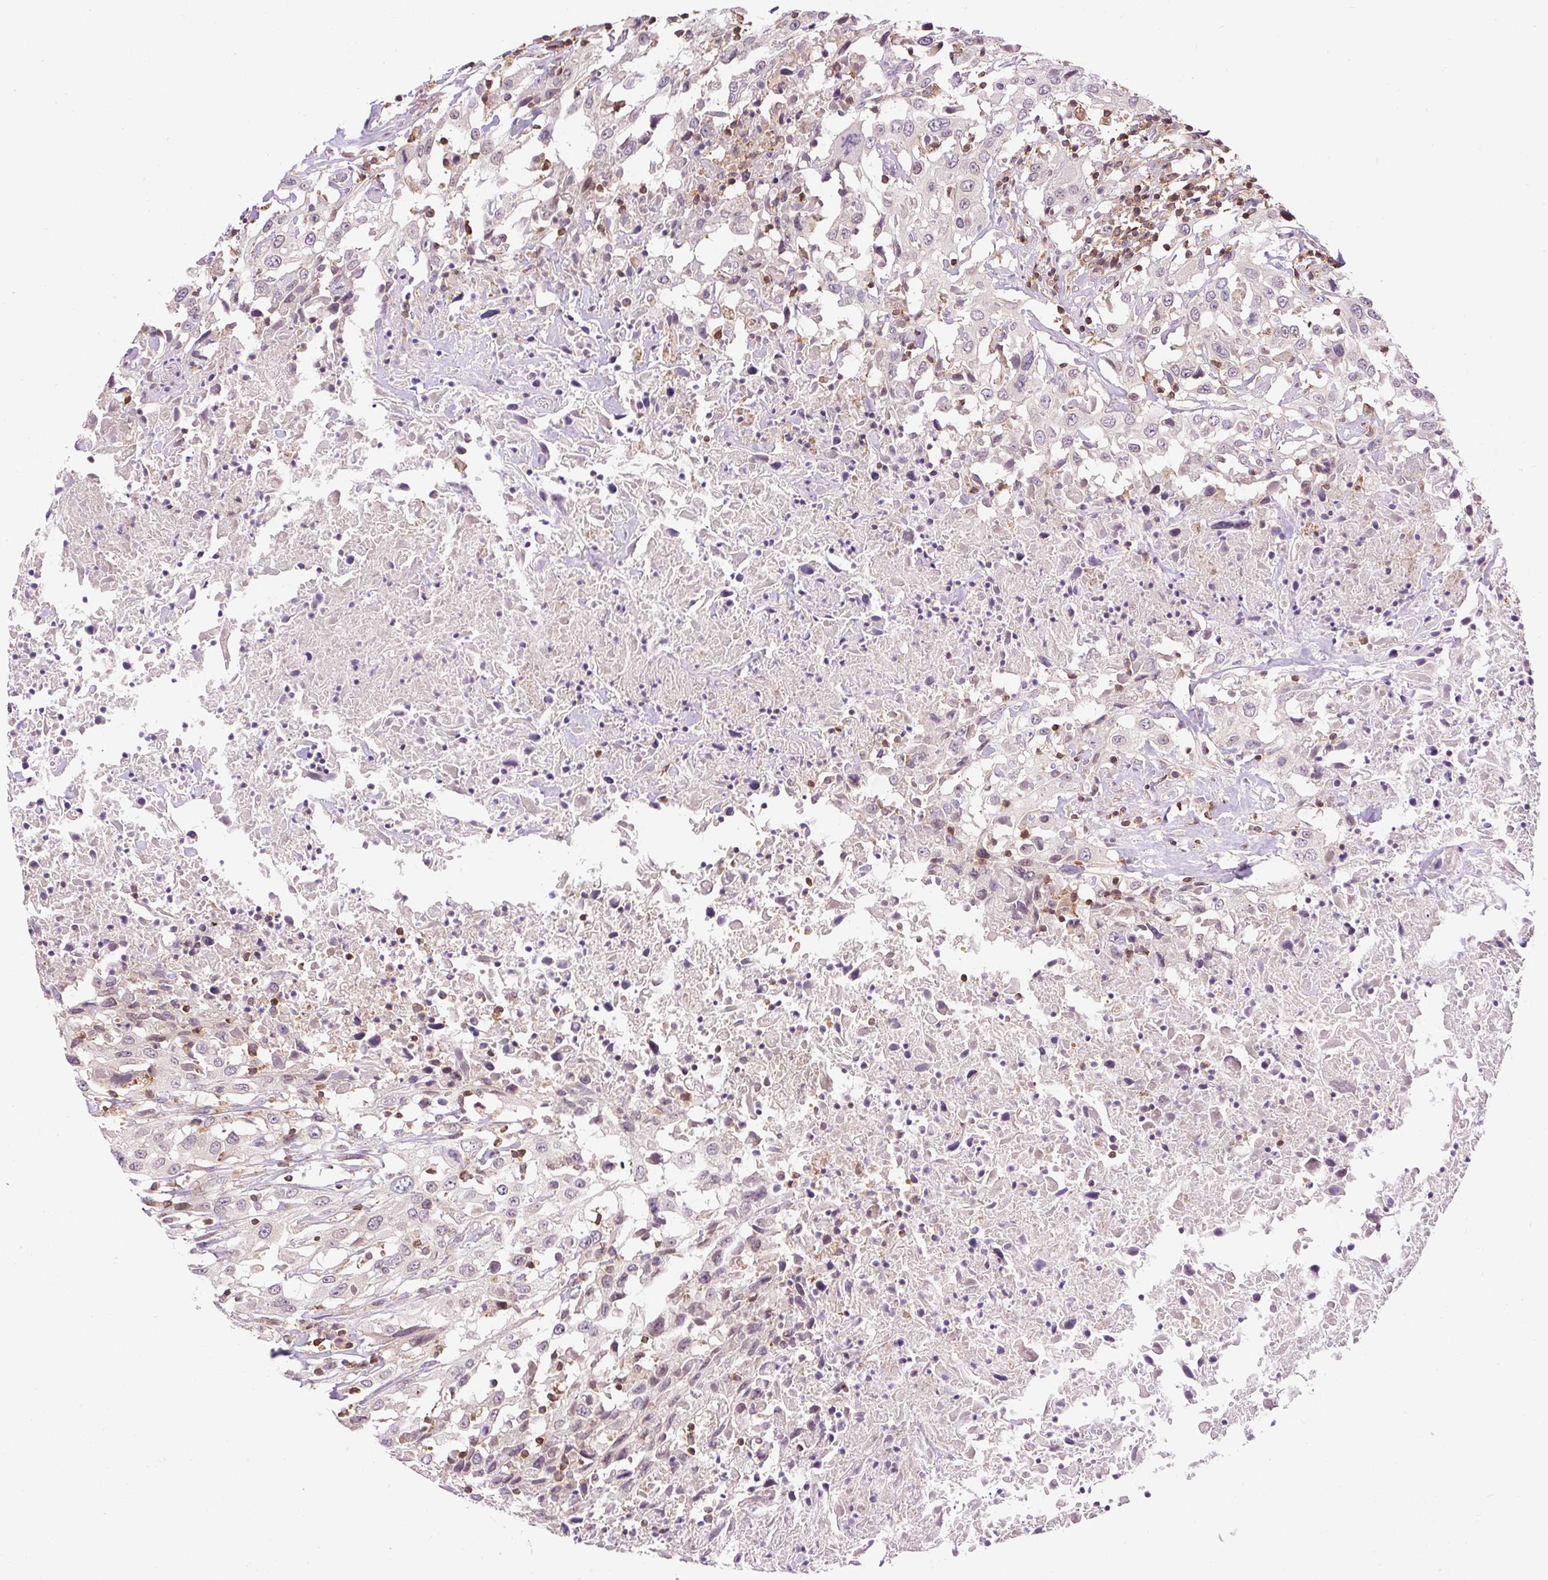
{"staining": {"intensity": "negative", "quantity": "none", "location": "none"}, "tissue": "urothelial cancer", "cell_type": "Tumor cells", "image_type": "cancer", "snomed": [{"axis": "morphology", "description": "Urothelial carcinoma, High grade"}, {"axis": "topography", "description": "Urinary bladder"}], "caption": "DAB immunohistochemical staining of urothelial cancer shows no significant staining in tumor cells.", "gene": "CARD11", "patient": {"sex": "male", "age": 61}}